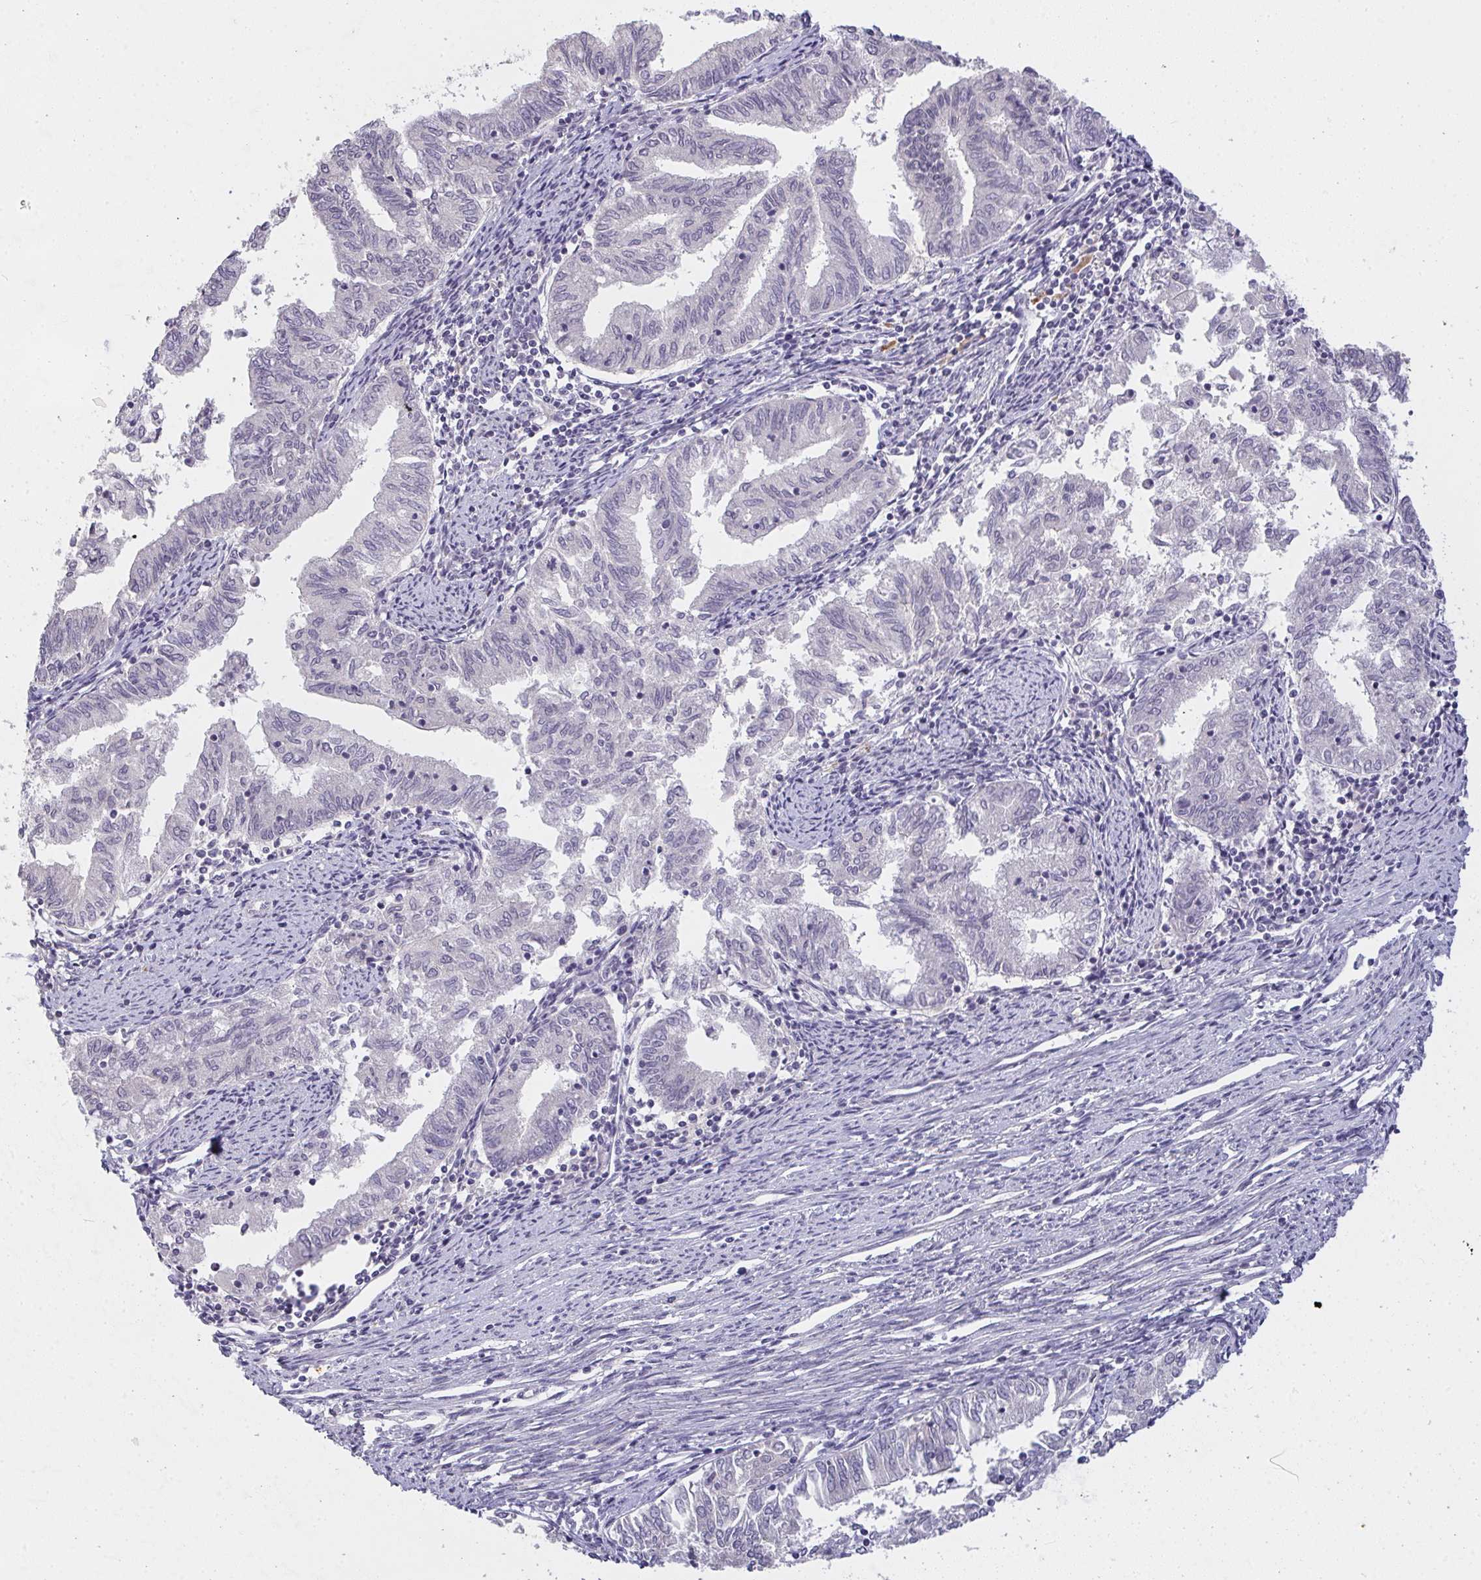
{"staining": {"intensity": "negative", "quantity": "none", "location": "none"}, "tissue": "endometrial cancer", "cell_type": "Tumor cells", "image_type": "cancer", "snomed": [{"axis": "morphology", "description": "Adenocarcinoma, NOS"}, {"axis": "topography", "description": "Endometrium"}], "caption": "Immunohistochemistry (IHC) of human endometrial cancer (adenocarcinoma) exhibits no expression in tumor cells.", "gene": "TMEM219", "patient": {"sex": "female", "age": 79}}